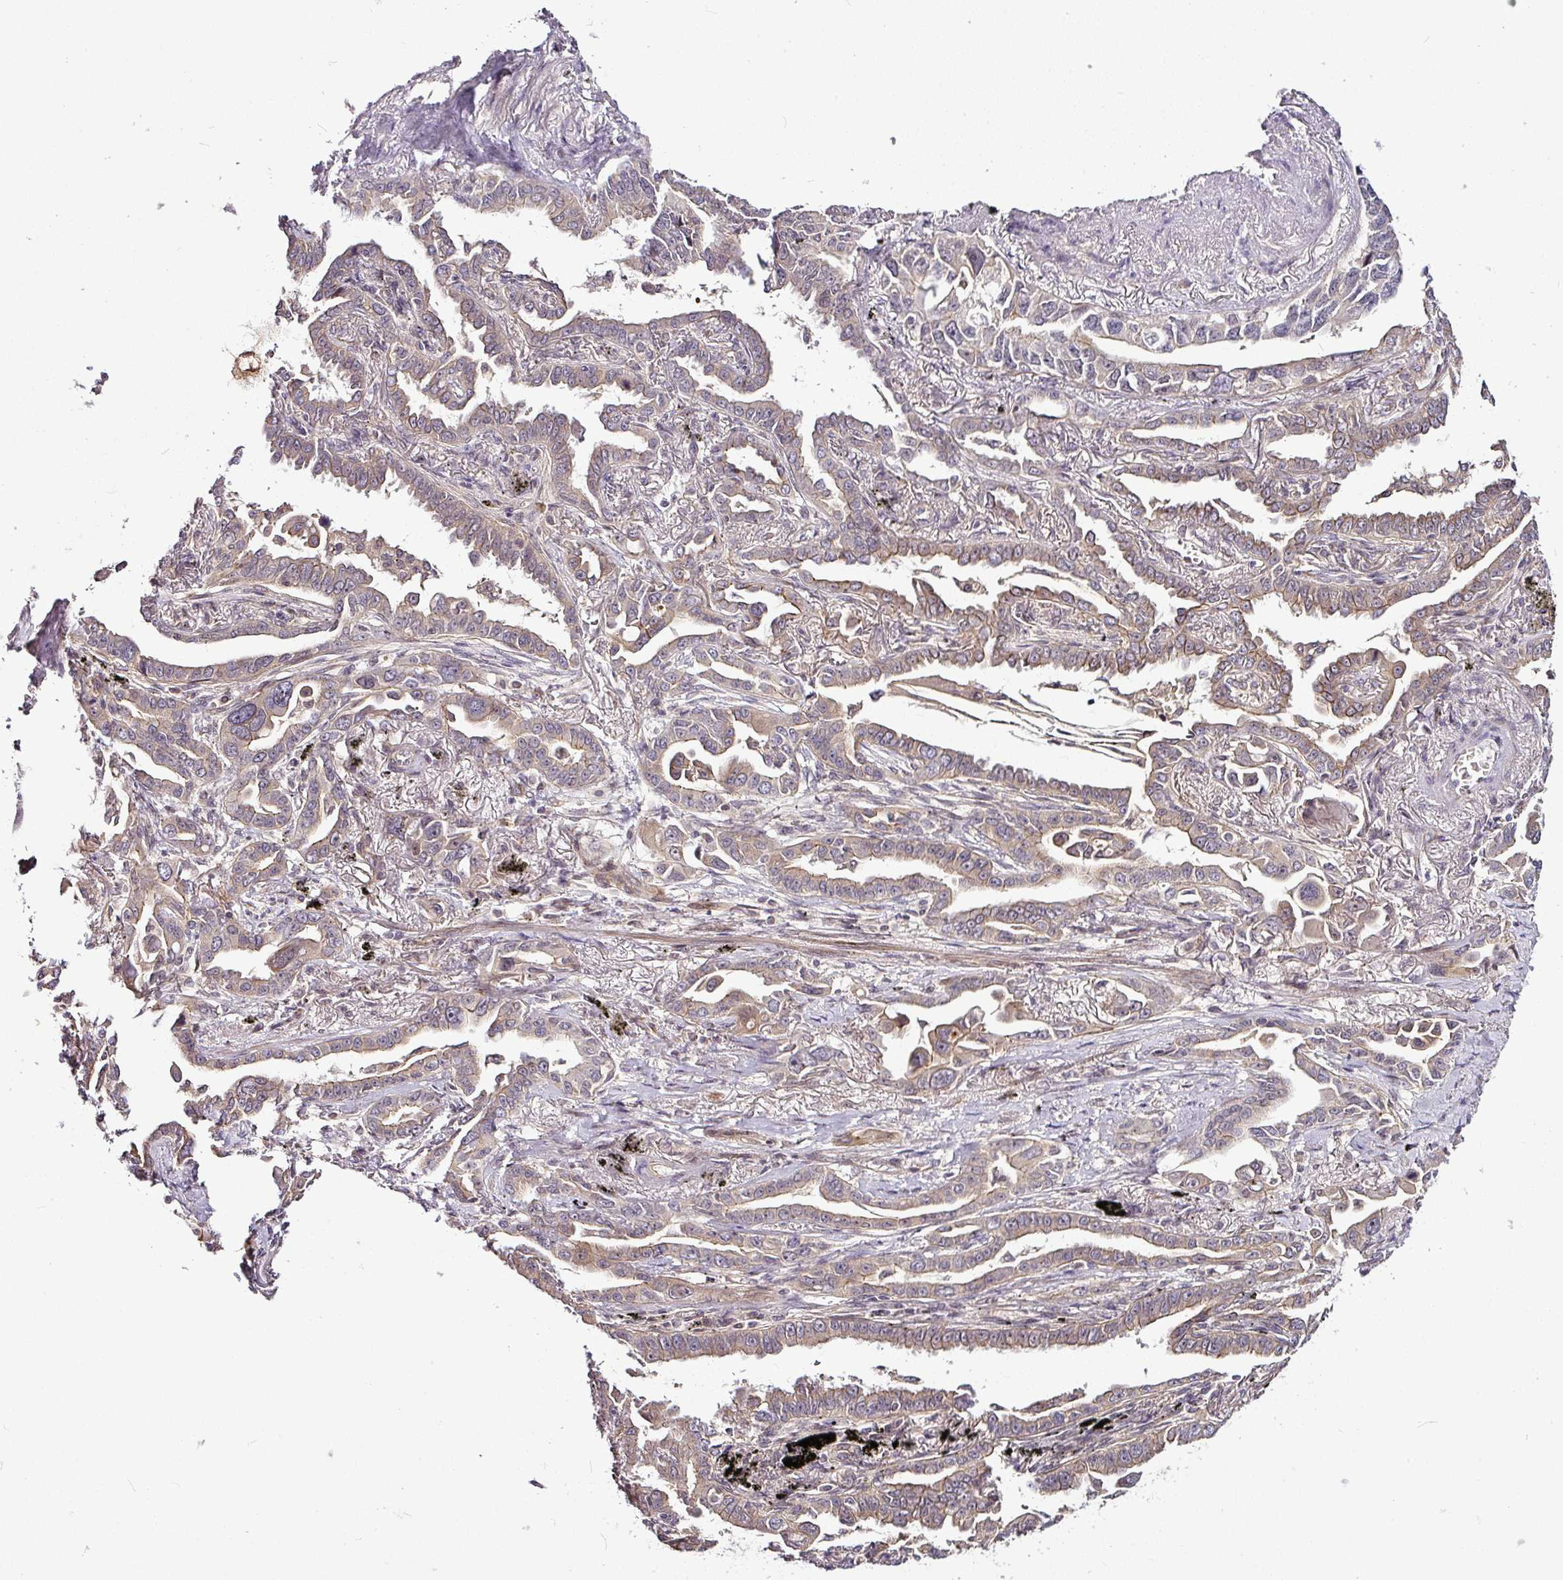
{"staining": {"intensity": "moderate", "quantity": "25%-75%", "location": "cytoplasmic/membranous"}, "tissue": "lung cancer", "cell_type": "Tumor cells", "image_type": "cancer", "snomed": [{"axis": "morphology", "description": "Adenocarcinoma, NOS"}, {"axis": "topography", "description": "Lung"}], "caption": "IHC of human adenocarcinoma (lung) demonstrates medium levels of moderate cytoplasmic/membranous positivity in approximately 25%-75% of tumor cells.", "gene": "DCAF13", "patient": {"sex": "male", "age": 67}}